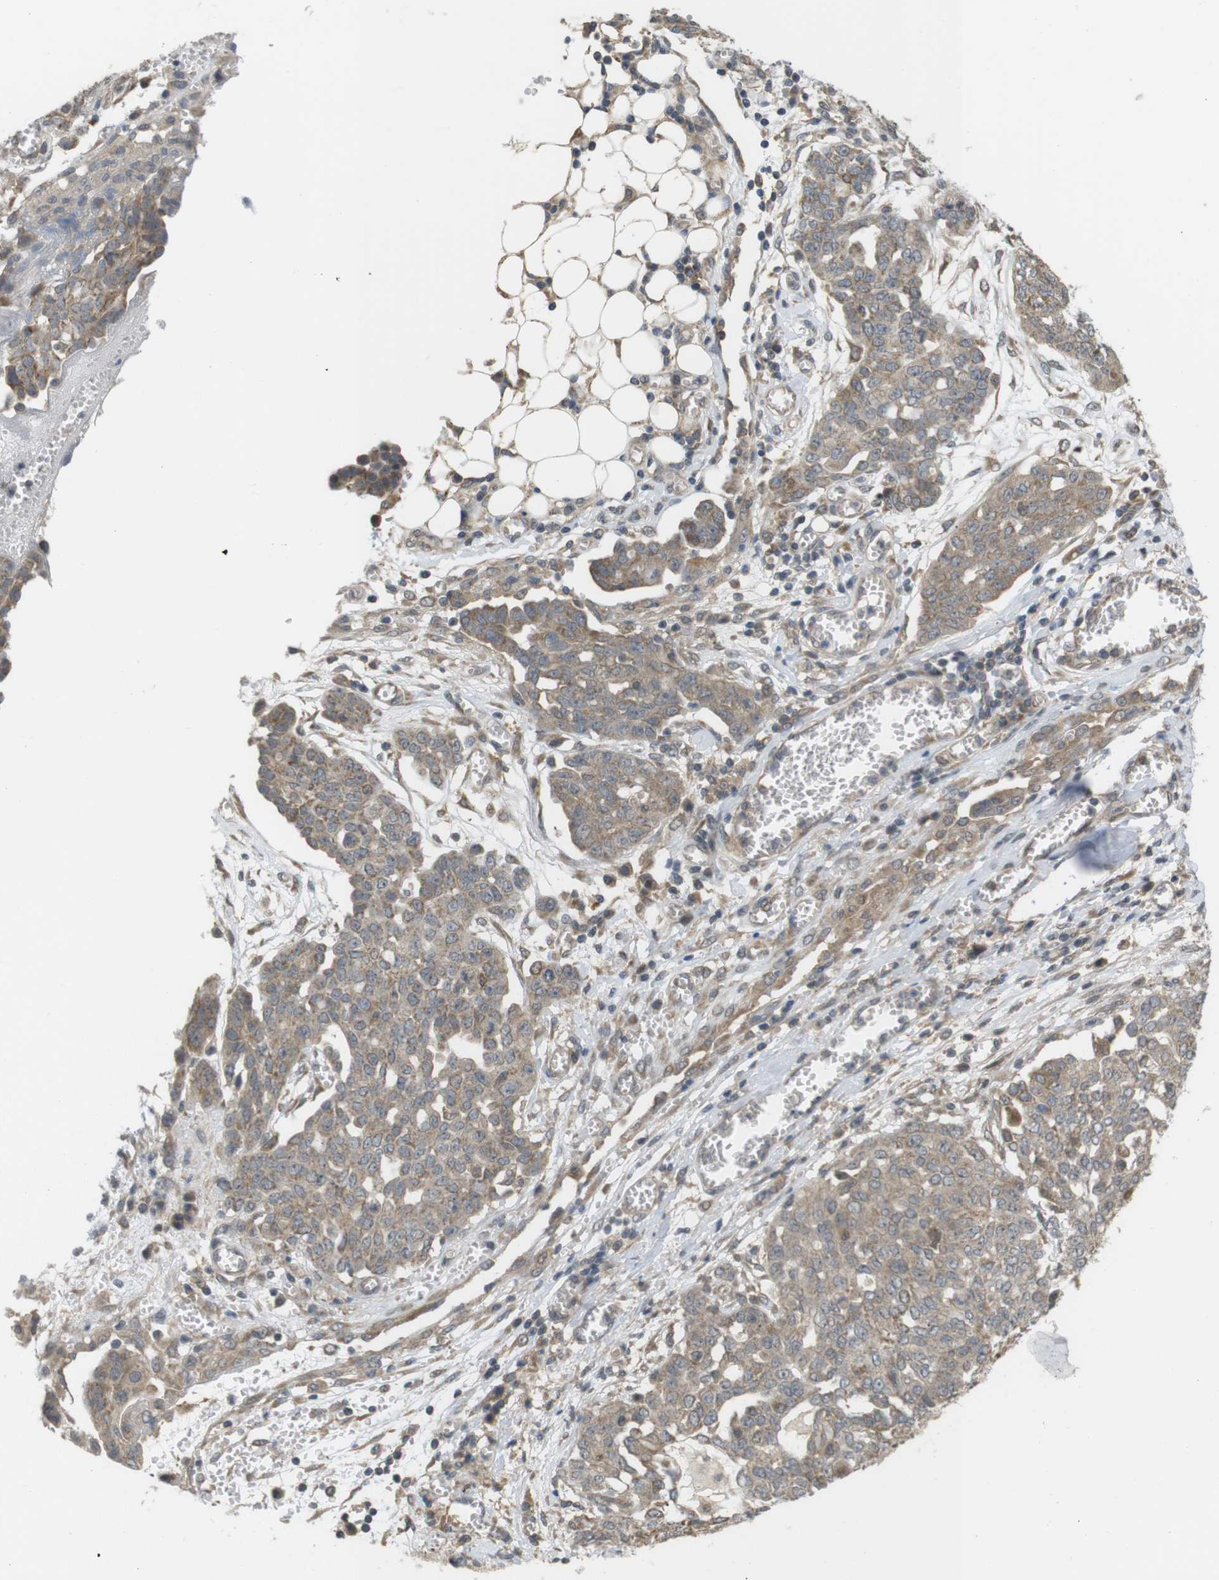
{"staining": {"intensity": "moderate", "quantity": ">75%", "location": "cytoplasmic/membranous"}, "tissue": "ovarian cancer", "cell_type": "Tumor cells", "image_type": "cancer", "snomed": [{"axis": "morphology", "description": "Cystadenocarcinoma, serous, NOS"}, {"axis": "topography", "description": "Soft tissue"}, {"axis": "topography", "description": "Ovary"}], "caption": "Immunohistochemical staining of serous cystadenocarcinoma (ovarian) displays moderate cytoplasmic/membranous protein positivity in approximately >75% of tumor cells. (Stains: DAB in brown, nuclei in blue, Microscopy: brightfield microscopy at high magnification).", "gene": "RNF130", "patient": {"sex": "female", "age": 57}}